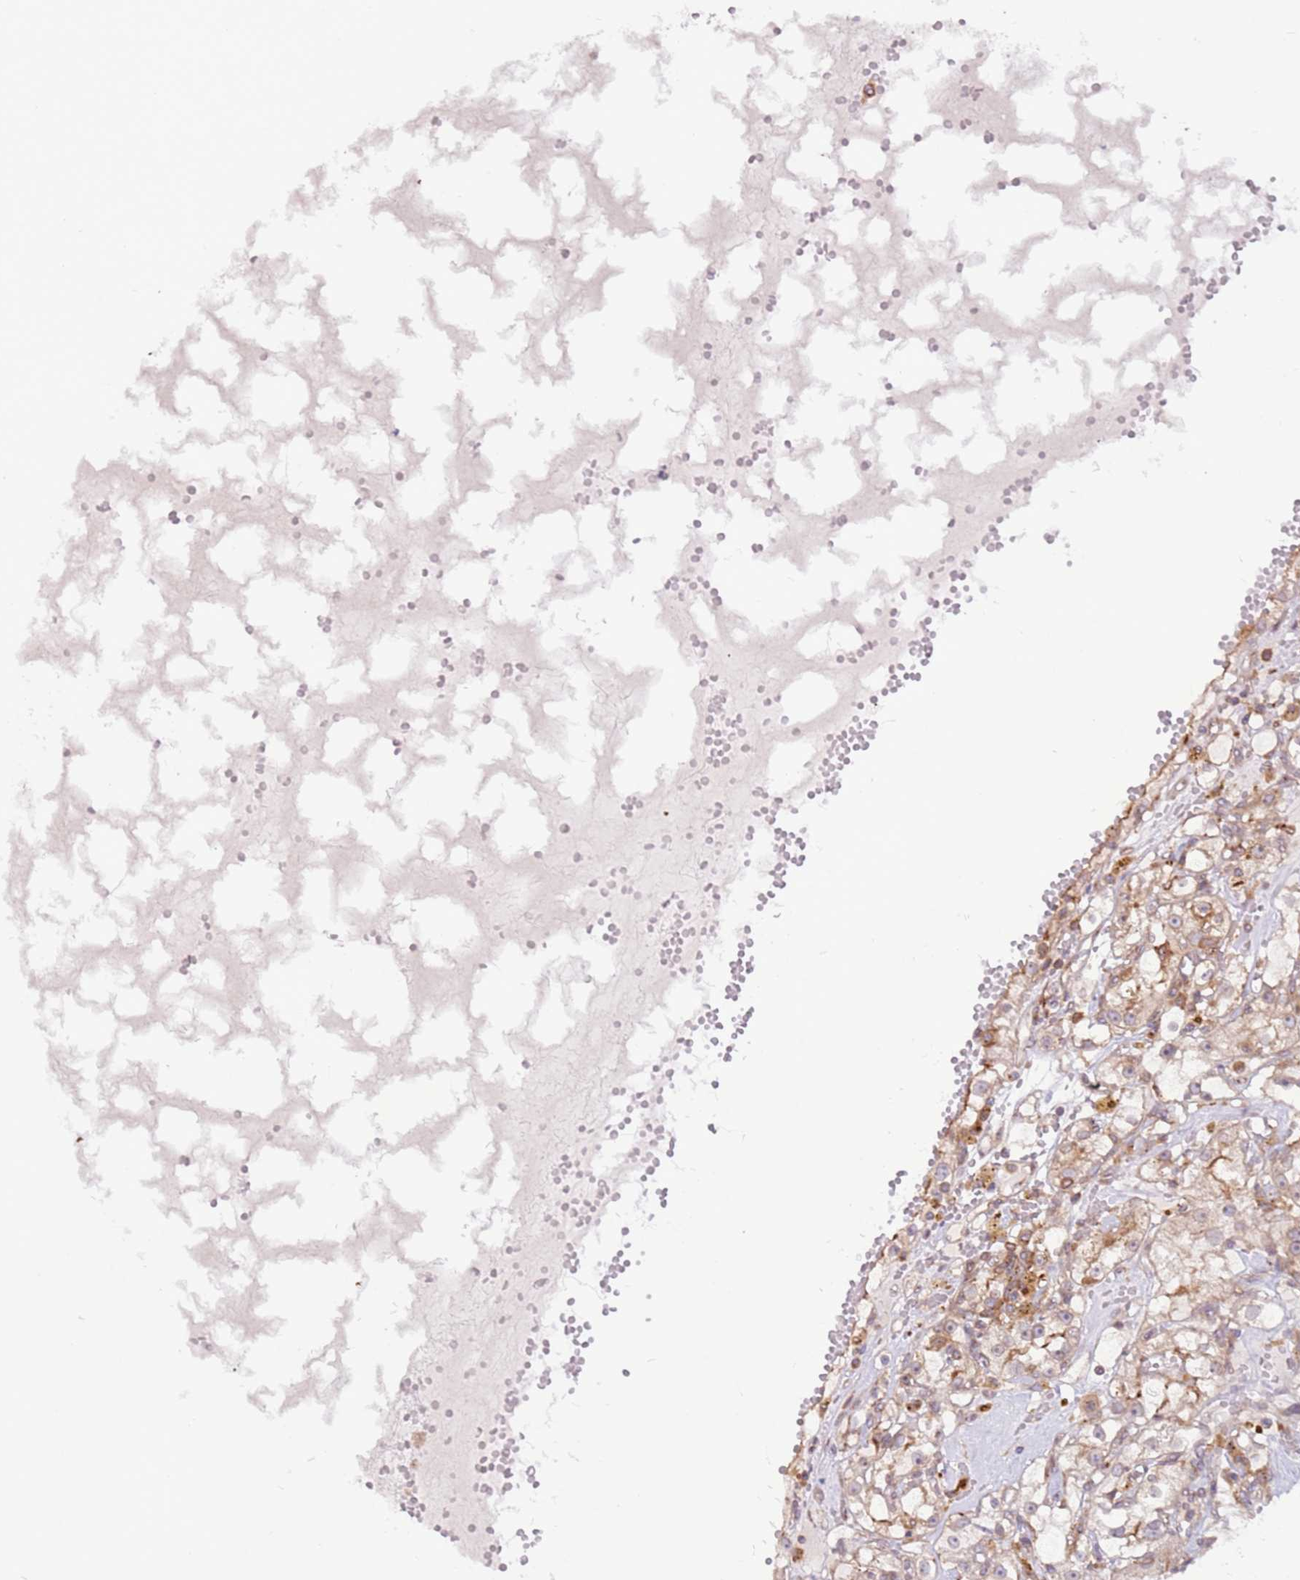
{"staining": {"intensity": "weak", "quantity": ">75%", "location": "cytoplasmic/membranous"}, "tissue": "renal cancer", "cell_type": "Tumor cells", "image_type": "cancer", "snomed": [{"axis": "morphology", "description": "Adenocarcinoma, NOS"}, {"axis": "topography", "description": "Kidney"}], "caption": "The micrograph demonstrates staining of adenocarcinoma (renal), revealing weak cytoplasmic/membranous protein staining (brown color) within tumor cells.", "gene": "DDX19B", "patient": {"sex": "male", "age": 56}}